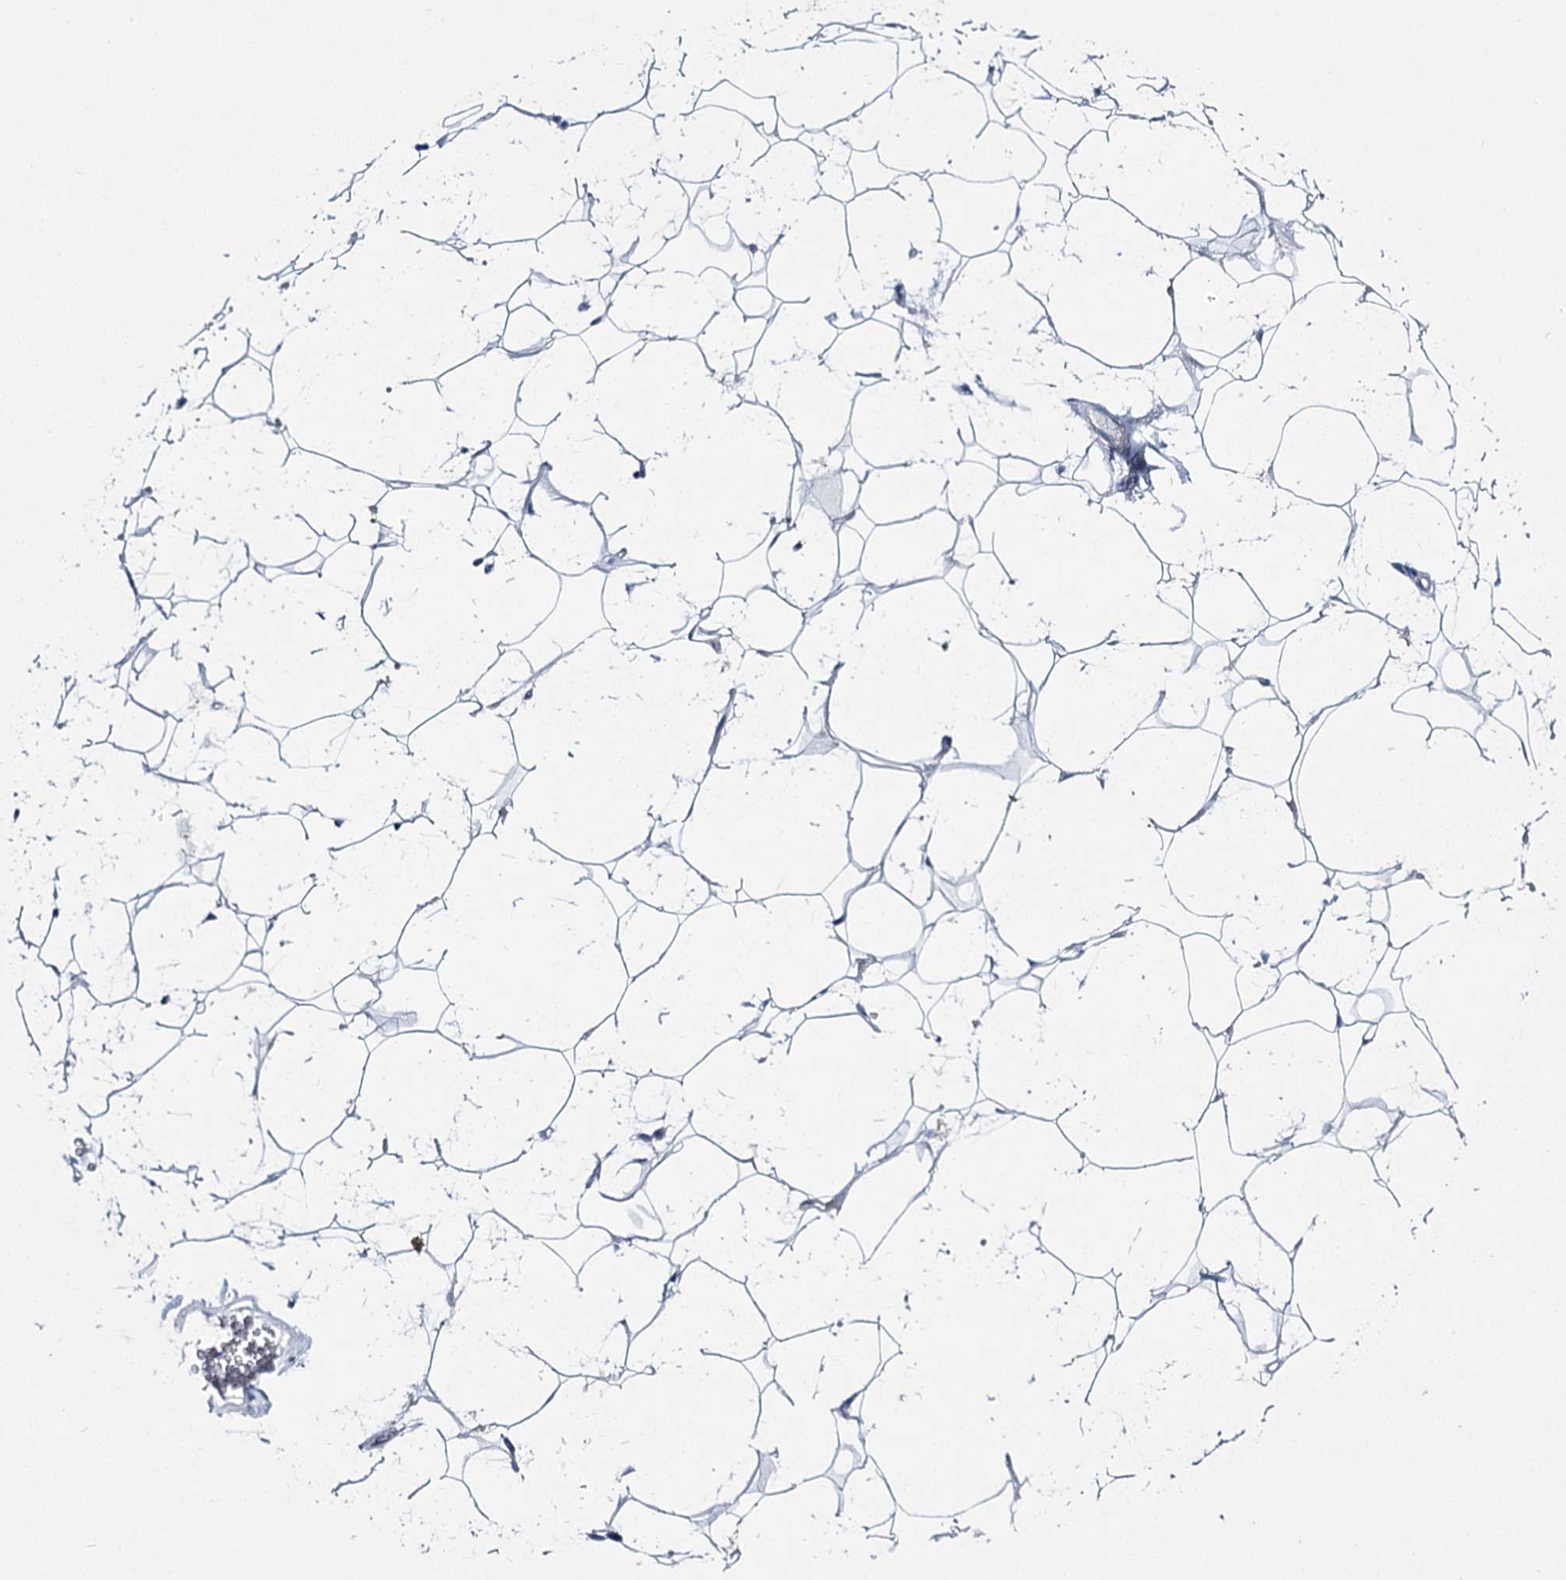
{"staining": {"intensity": "negative", "quantity": "none", "location": "none"}, "tissue": "adipose tissue", "cell_type": "Adipocytes", "image_type": "normal", "snomed": [{"axis": "morphology", "description": "Normal tissue, NOS"}, {"axis": "topography", "description": "Breast"}], "caption": "DAB (3,3'-diaminobenzidine) immunohistochemical staining of normal adipose tissue demonstrates no significant staining in adipocytes. Brightfield microscopy of immunohistochemistry (IHC) stained with DAB (3,3'-diaminobenzidine) (brown) and hematoxylin (blue), captured at high magnification.", "gene": "CCDC88A", "patient": {"sex": "female", "age": 26}}